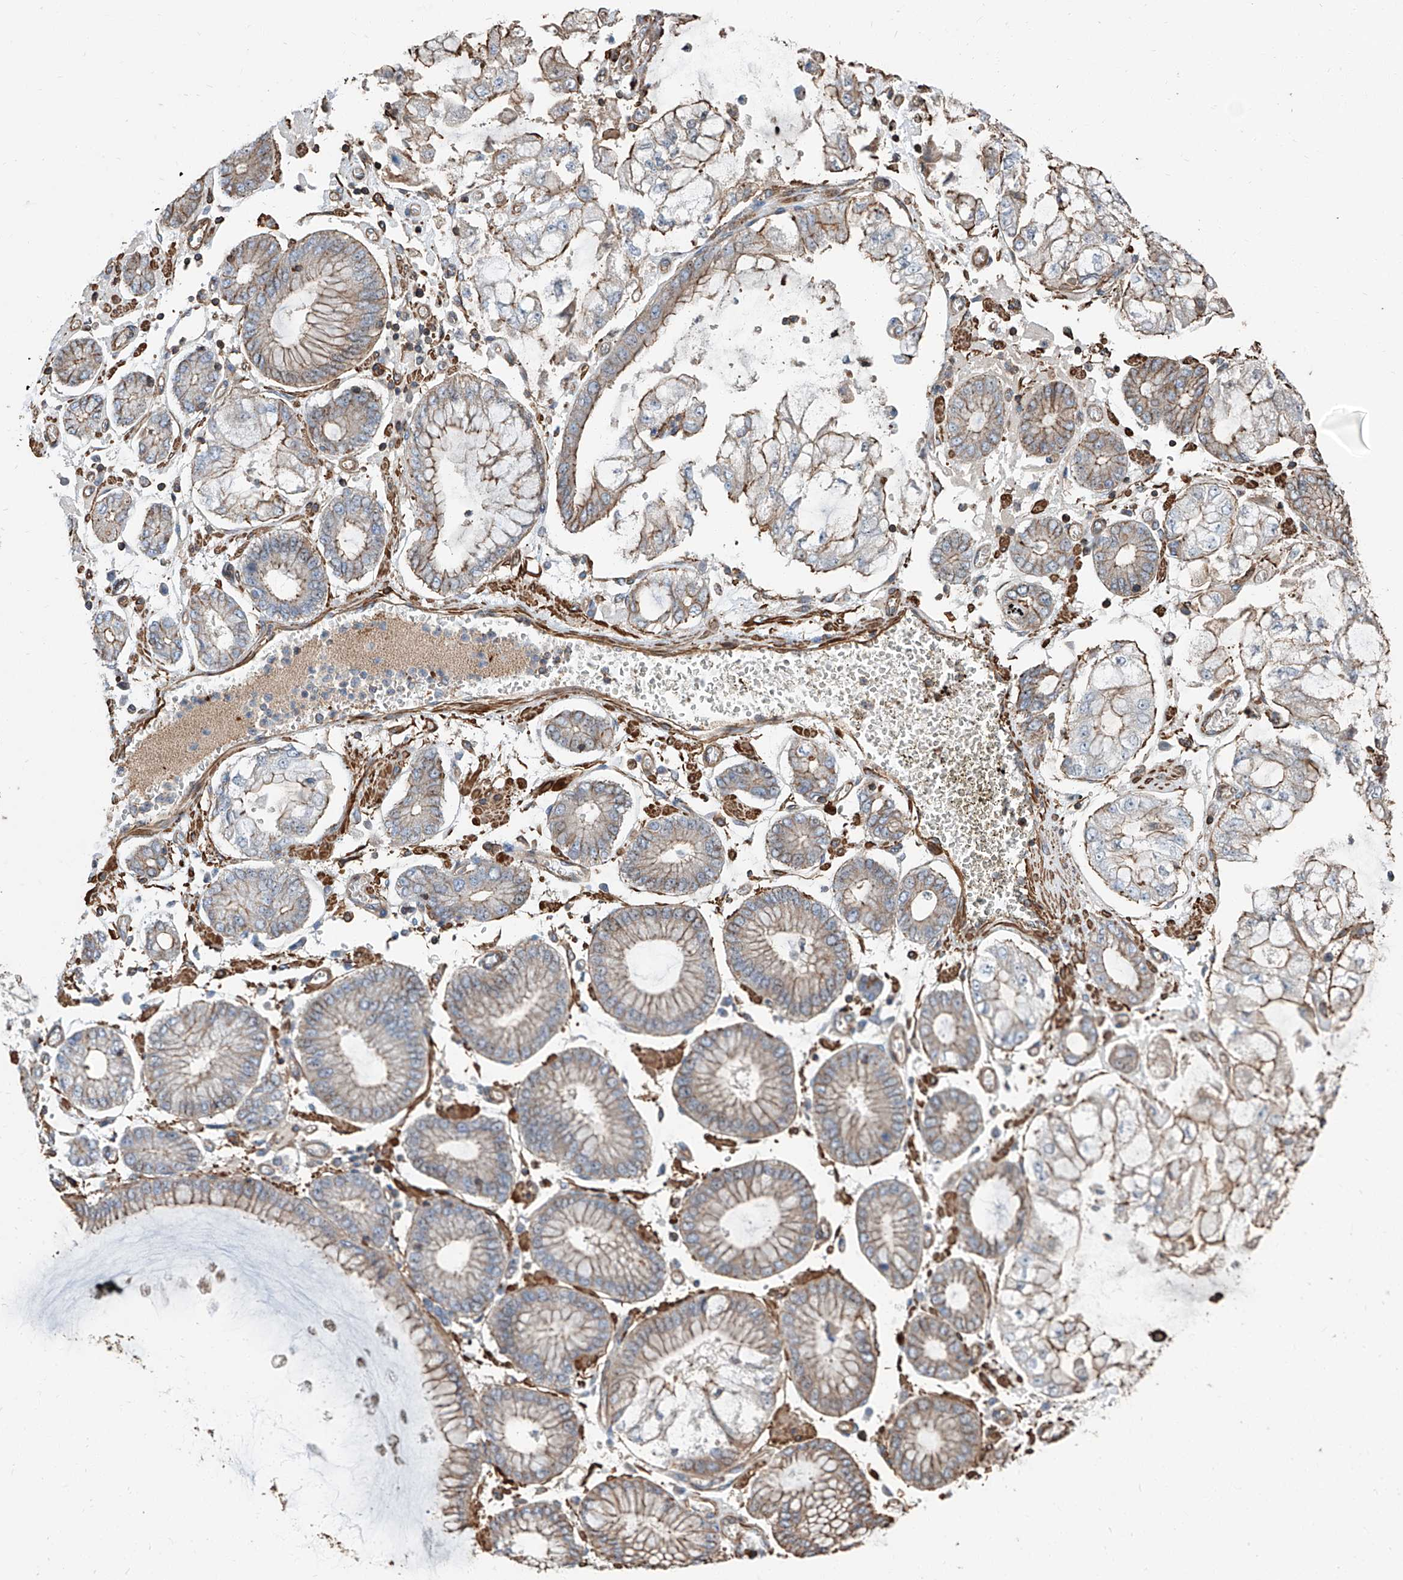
{"staining": {"intensity": "weak", "quantity": "<25%", "location": "cytoplasmic/membranous"}, "tissue": "stomach cancer", "cell_type": "Tumor cells", "image_type": "cancer", "snomed": [{"axis": "morphology", "description": "Adenocarcinoma, NOS"}, {"axis": "topography", "description": "Stomach"}], "caption": "A micrograph of adenocarcinoma (stomach) stained for a protein demonstrates no brown staining in tumor cells.", "gene": "PIEZO2", "patient": {"sex": "male", "age": 76}}